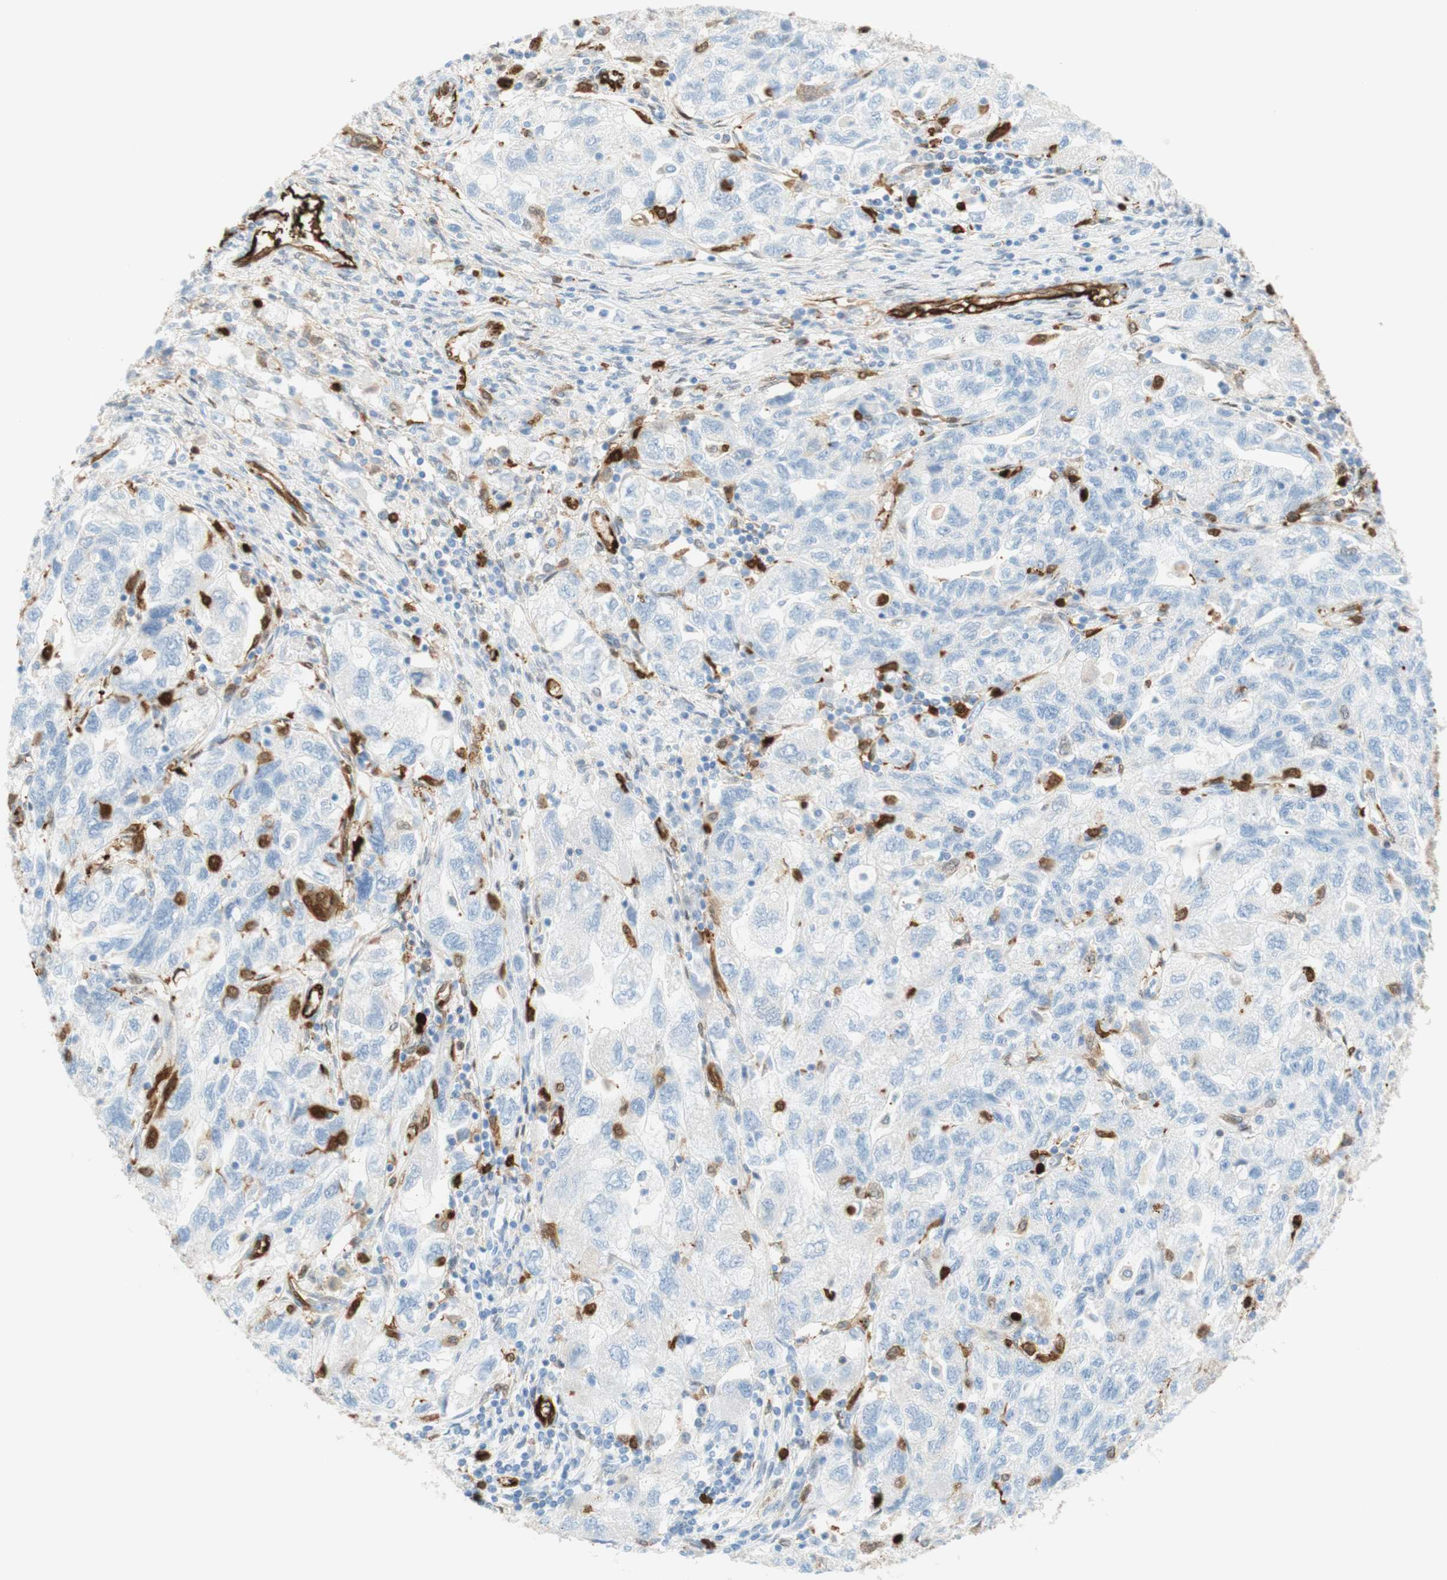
{"staining": {"intensity": "strong", "quantity": "<25%", "location": "cytoplasmic/membranous"}, "tissue": "ovarian cancer", "cell_type": "Tumor cells", "image_type": "cancer", "snomed": [{"axis": "morphology", "description": "Carcinoma, NOS"}, {"axis": "morphology", "description": "Cystadenocarcinoma, serous, NOS"}, {"axis": "topography", "description": "Ovary"}], "caption": "Ovarian cancer (carcinoma) stained with a brown dye displays strong cytoplasmic/membranous positive expression in approximately <25% of tumor cells.", "gene": "STMN1", "patient": {"sex": "female", "age": 69}}